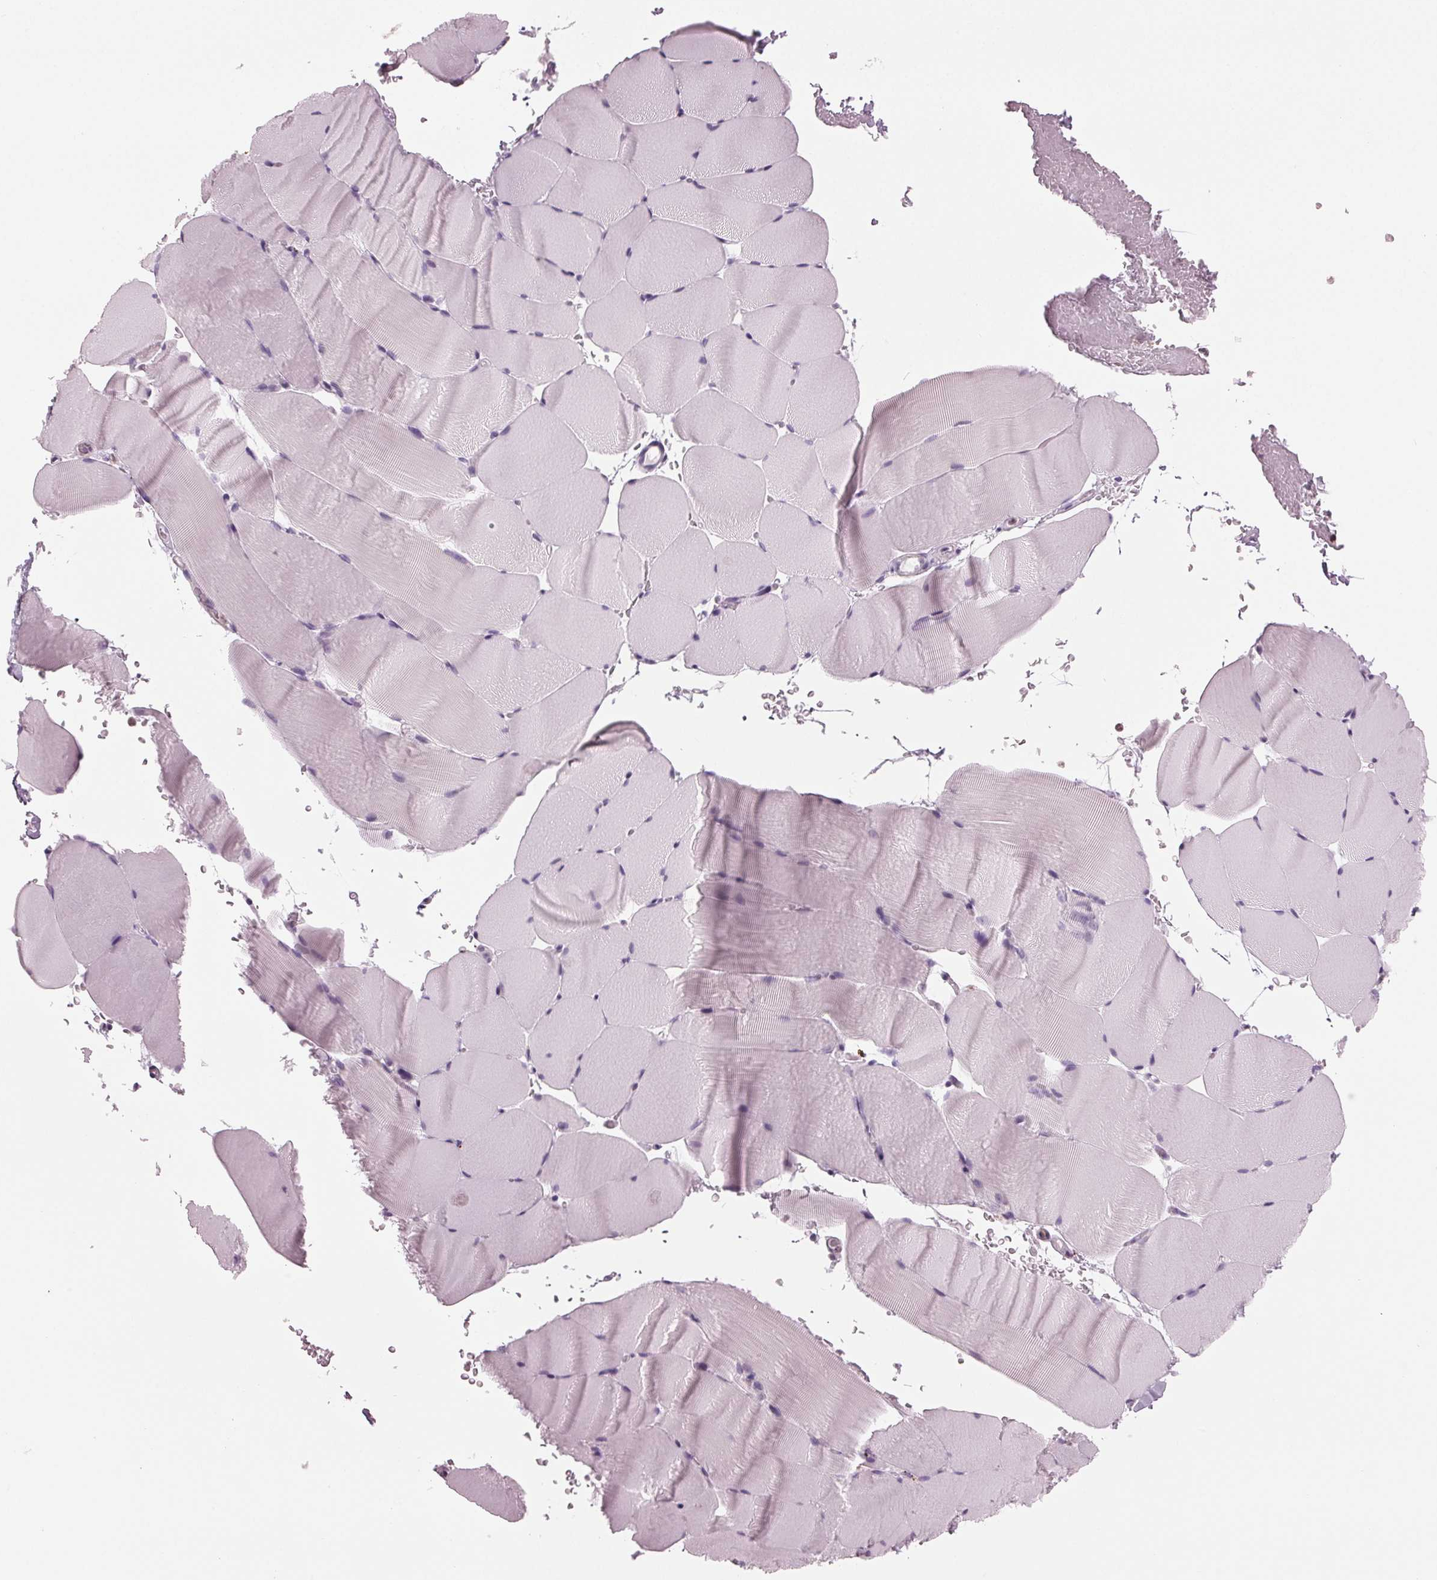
{"staining": {"intensity": "negative", "quantity": "none", "location": "none"}, "tissue": "skeletal muscle", "cell_type": "Myocytes", "image_type": "normal", "snomed": [{"axis": "morphology", "description": "Normal tissue, NOS"}, {"axis": "topography", "description": "Skeletal muscle"}], "caption": "Immunohistochemistry (IHC) photomicrograph of unremarkable skeletal muscle: human skeletal muscle stained with DAB (3,3'-diaminobenzidine) exhibits no significant protein expression in myocytes. (Brightfield microscopy of DAB (3,3'-diaminobenzidine) immunohistochemistry (IHC) at high magnification).", "gene": "BTLA", "patient": {"sex": "female", "age": 37}}